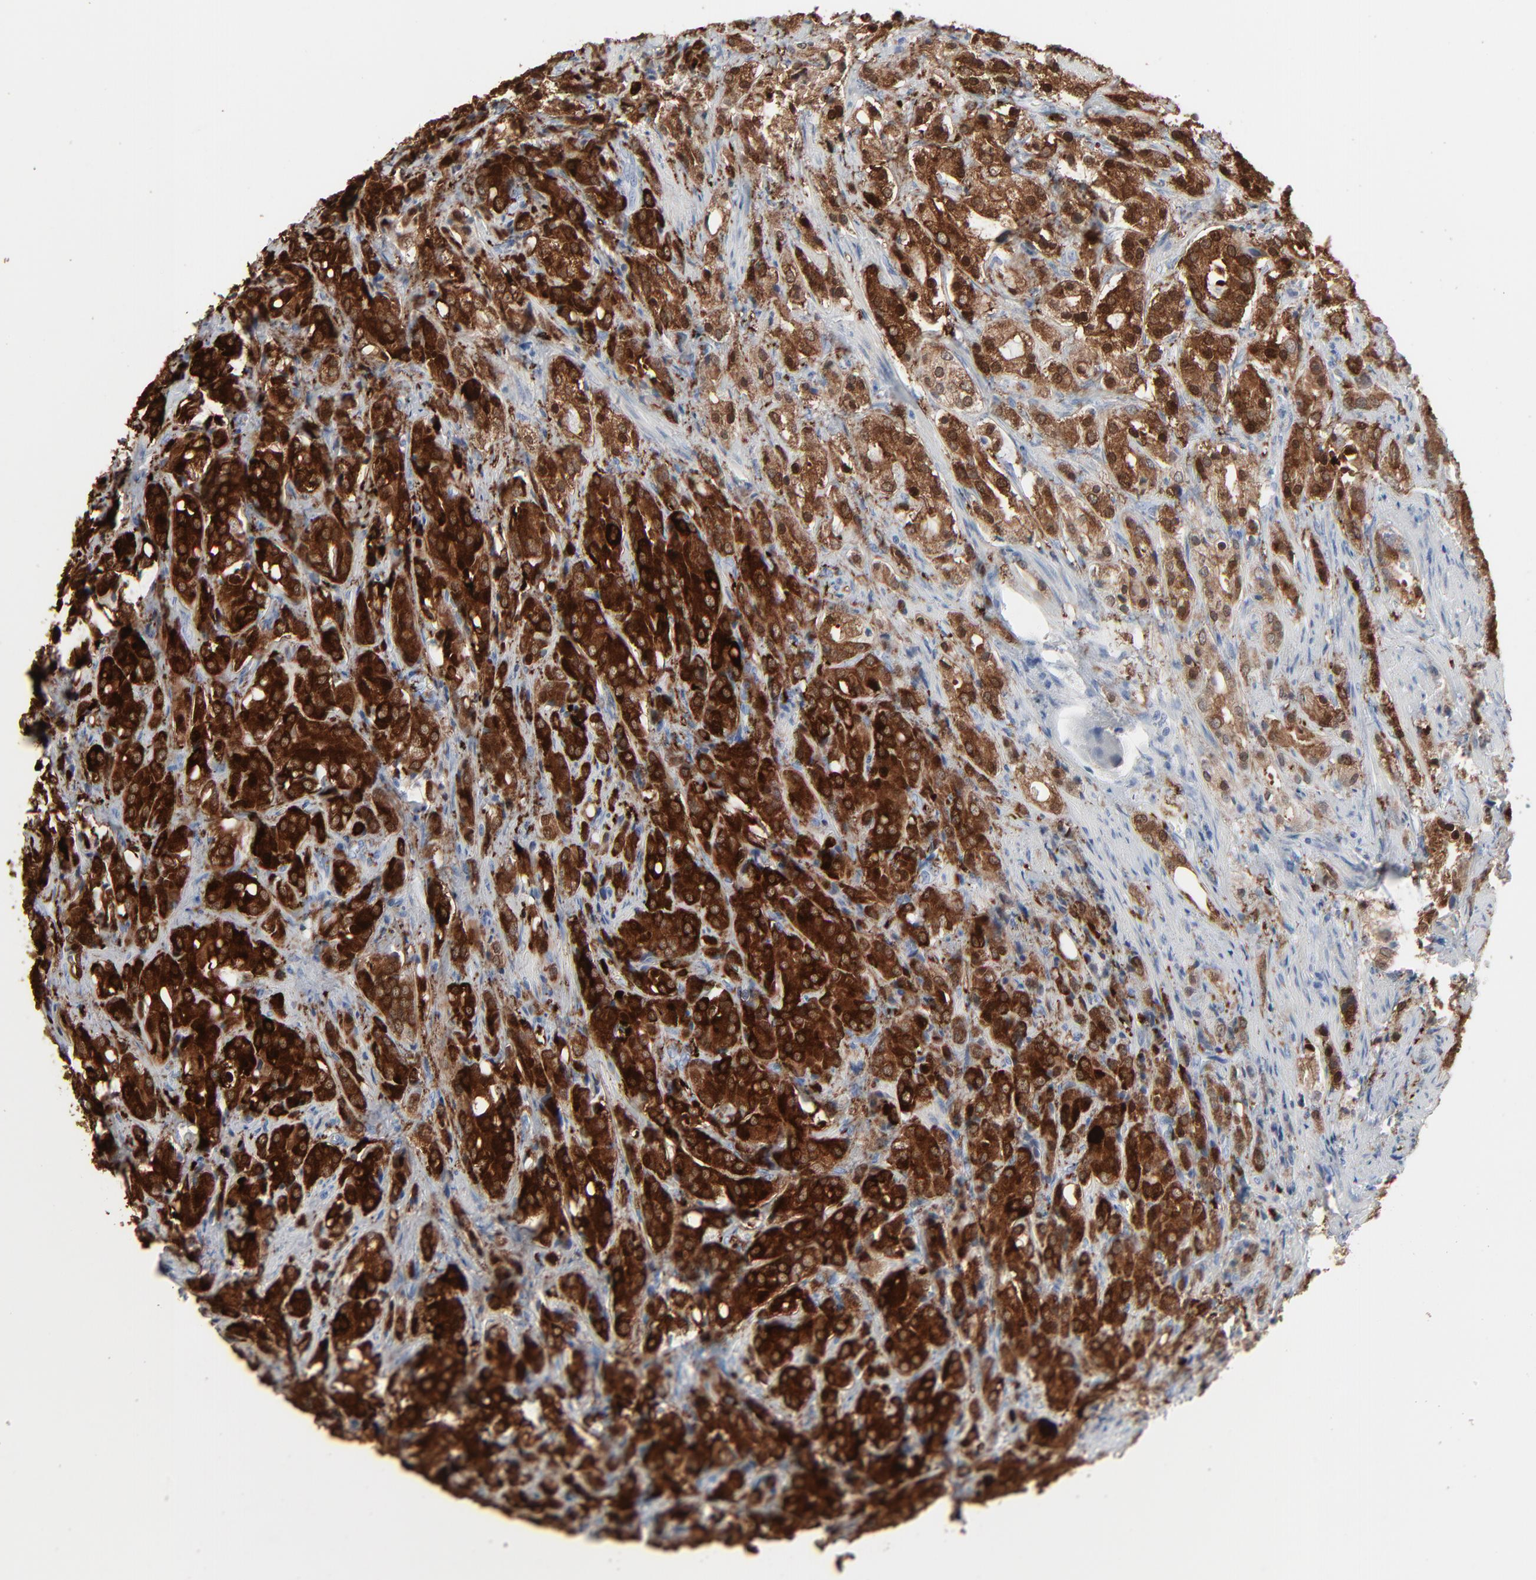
{"staining": {"intensity": "strong", "quantity": ">75%", "location": "cytoplasmic/membranous"}, "tissue": "prostate cancer", "cell_type": "Tumor cells", "image_type": "cancer", "snomed": [{"axis": "morphology", "description": "Adenocarcinoma, High grade"}, {"axis": "topography", "description": "Prostate"}], "caption": "The photomicrograph demonstrates staining of prostate cancer, revealing strong cytoplasmic/membranous protein staining (brown color) within tumor cells. (DAB IHC, brown staining for protein, blue staining for nuclei).", "gene": "PHGDH", "patient": {"sex": "male", "age": 68}}